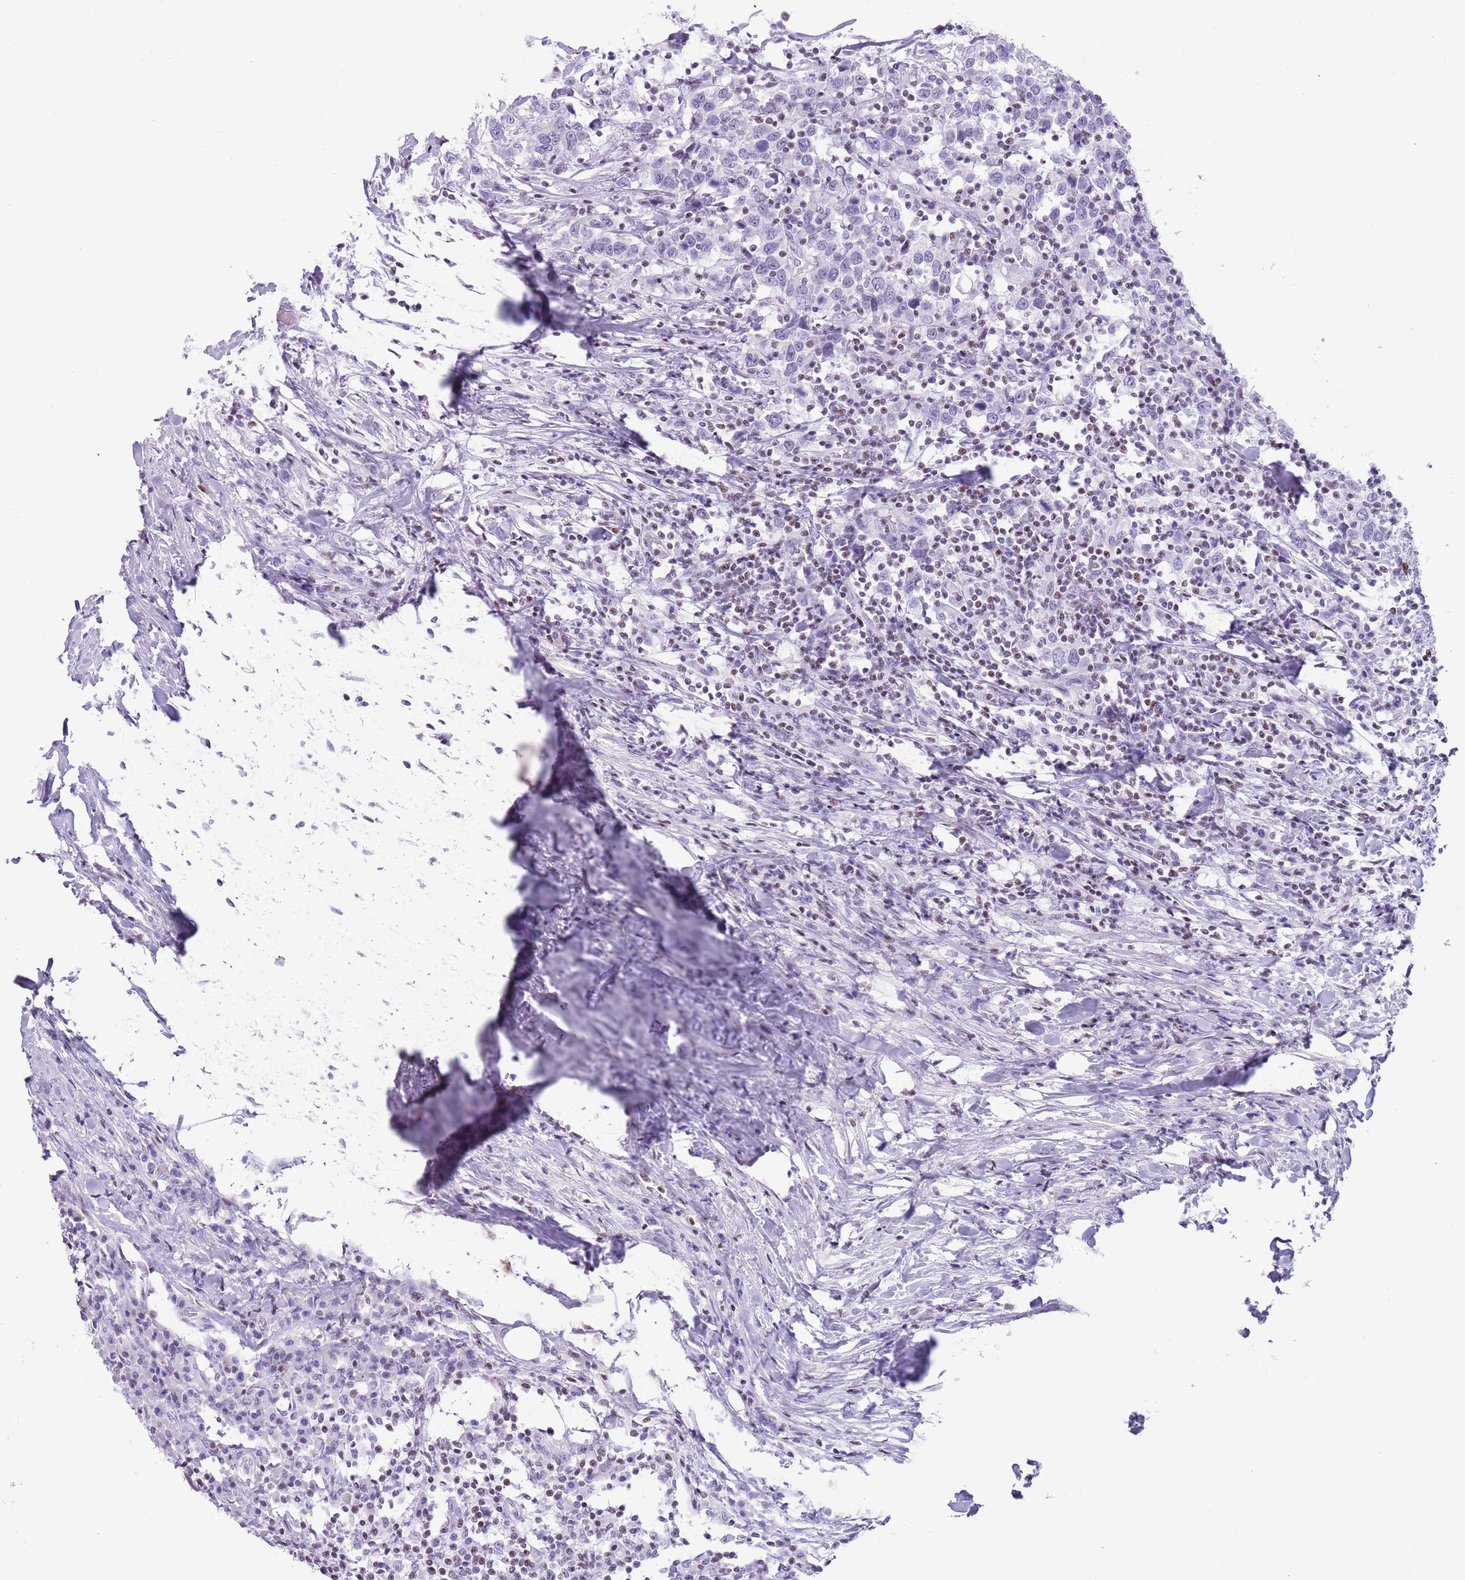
{"staining": {"intensity": "negative", "quantity": "none", "location": "none"}, "tissue": "urothelial cancer", "cell_type": "Tumor cells", "image_type": "cancer", "snomed": [{"axis": "morphology", "description": "Urothelial carcinoma, High grade"}, {"axis": "topography", "description": "Urinary bladder"}], "caption": "Immunohistochemistry histopathology image of human urothelial carcinoma (high-grade) stained for a protein (brown), which displays no positivity in tumor cells.", "gene": "BCL11B", "patient": {"sex": "male", "age": 61}}